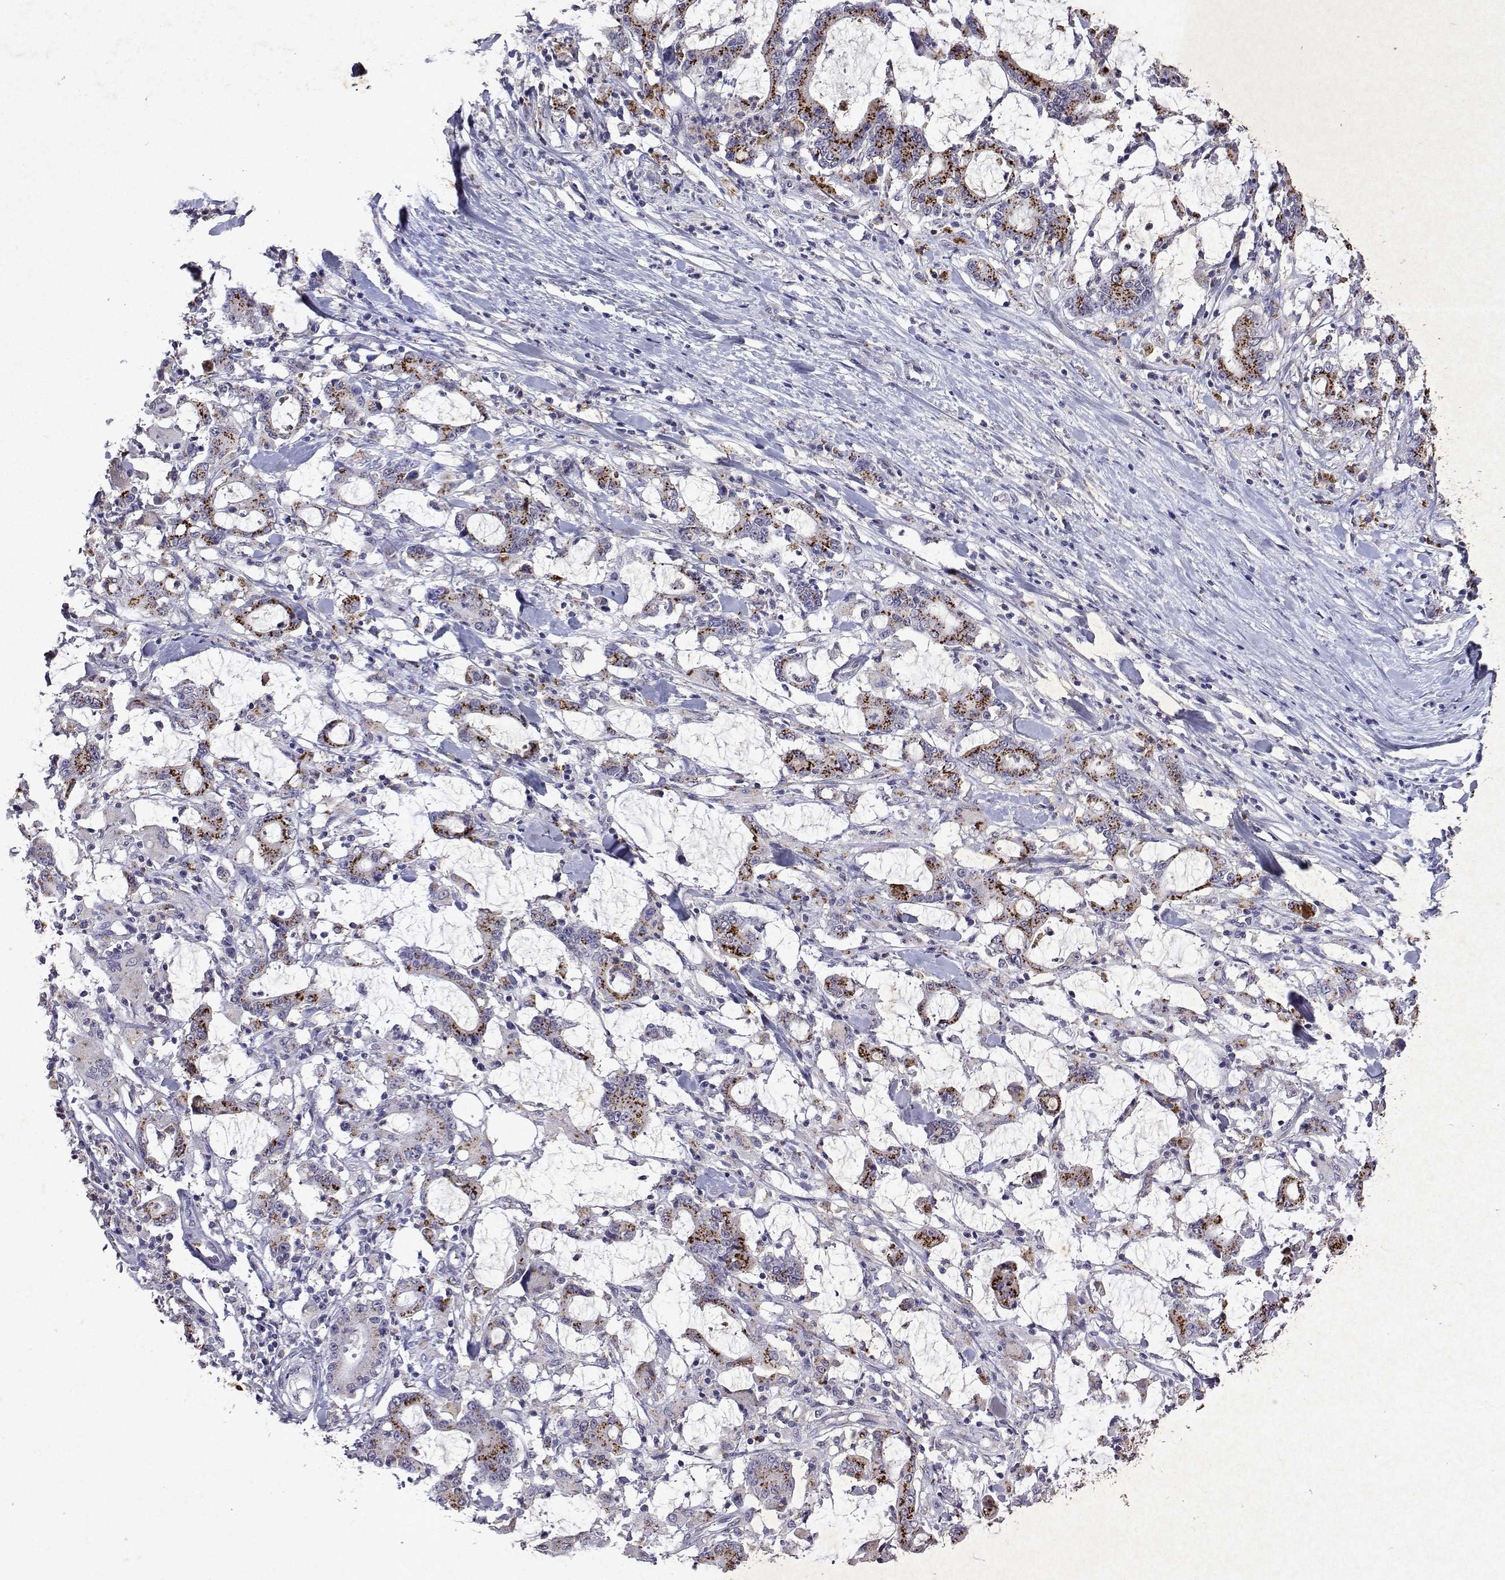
{"staining": {"intensity": "moderate", "quantity": ">75%", "location": "cytoplasmic/membranous"}, "tissue": "stomach cancer", "cell_type": "Tumor cells", "image_type": "cancer", "snomed": [{"axis": "morphology", "description": "Adenocarcinoma, NOS"}, {"axis": "topography", "description": "Stomach, upper"}], "caption": "Stomach cancer stained for a protein displays moderate cytoplasmic/membranous positivity in tumor cells.", "gene": "DUSP28", "patient": {"sex": "male", "age": 68}}